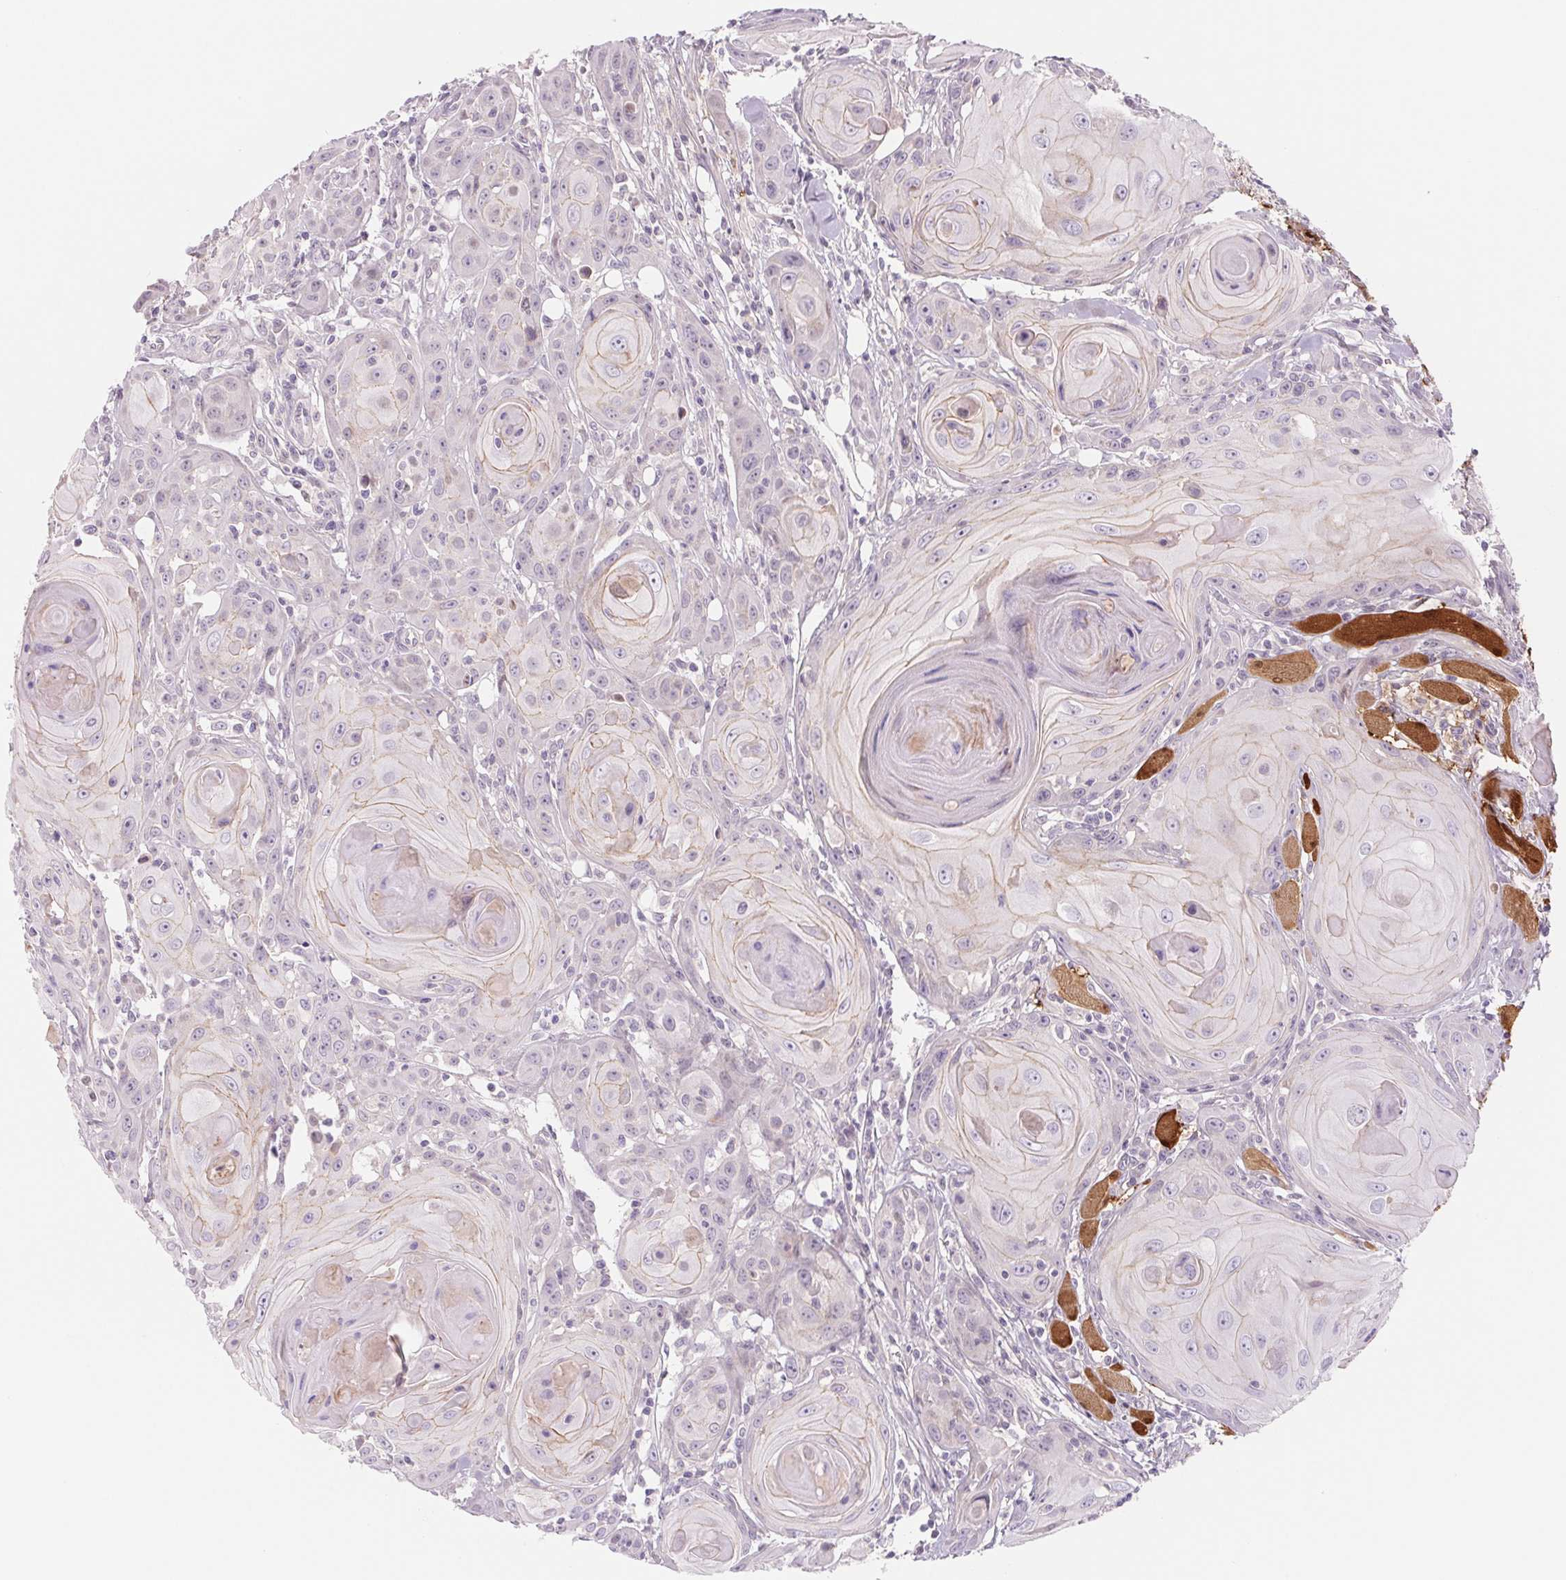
{"staining": {"intensity": "weak", "quantity": "<25%", "location": "cytoplasmic/membranous"}, "tissue": "head and neck cancer", "cell_type": "Tumor cells", "image_type": "cancer", "snomed": [{"axis": "morphology", "description": "Squamous cell carcinoma, NOS"}, {"axis": "topography", "description": "Head-Neck"}], "caption": "Head and neck cancer stained for a protein using immunohistochemistry exhibits no expression tumor cells.", "gene": "CCDC168", "patient": {"sex": "female", "age": 80}}